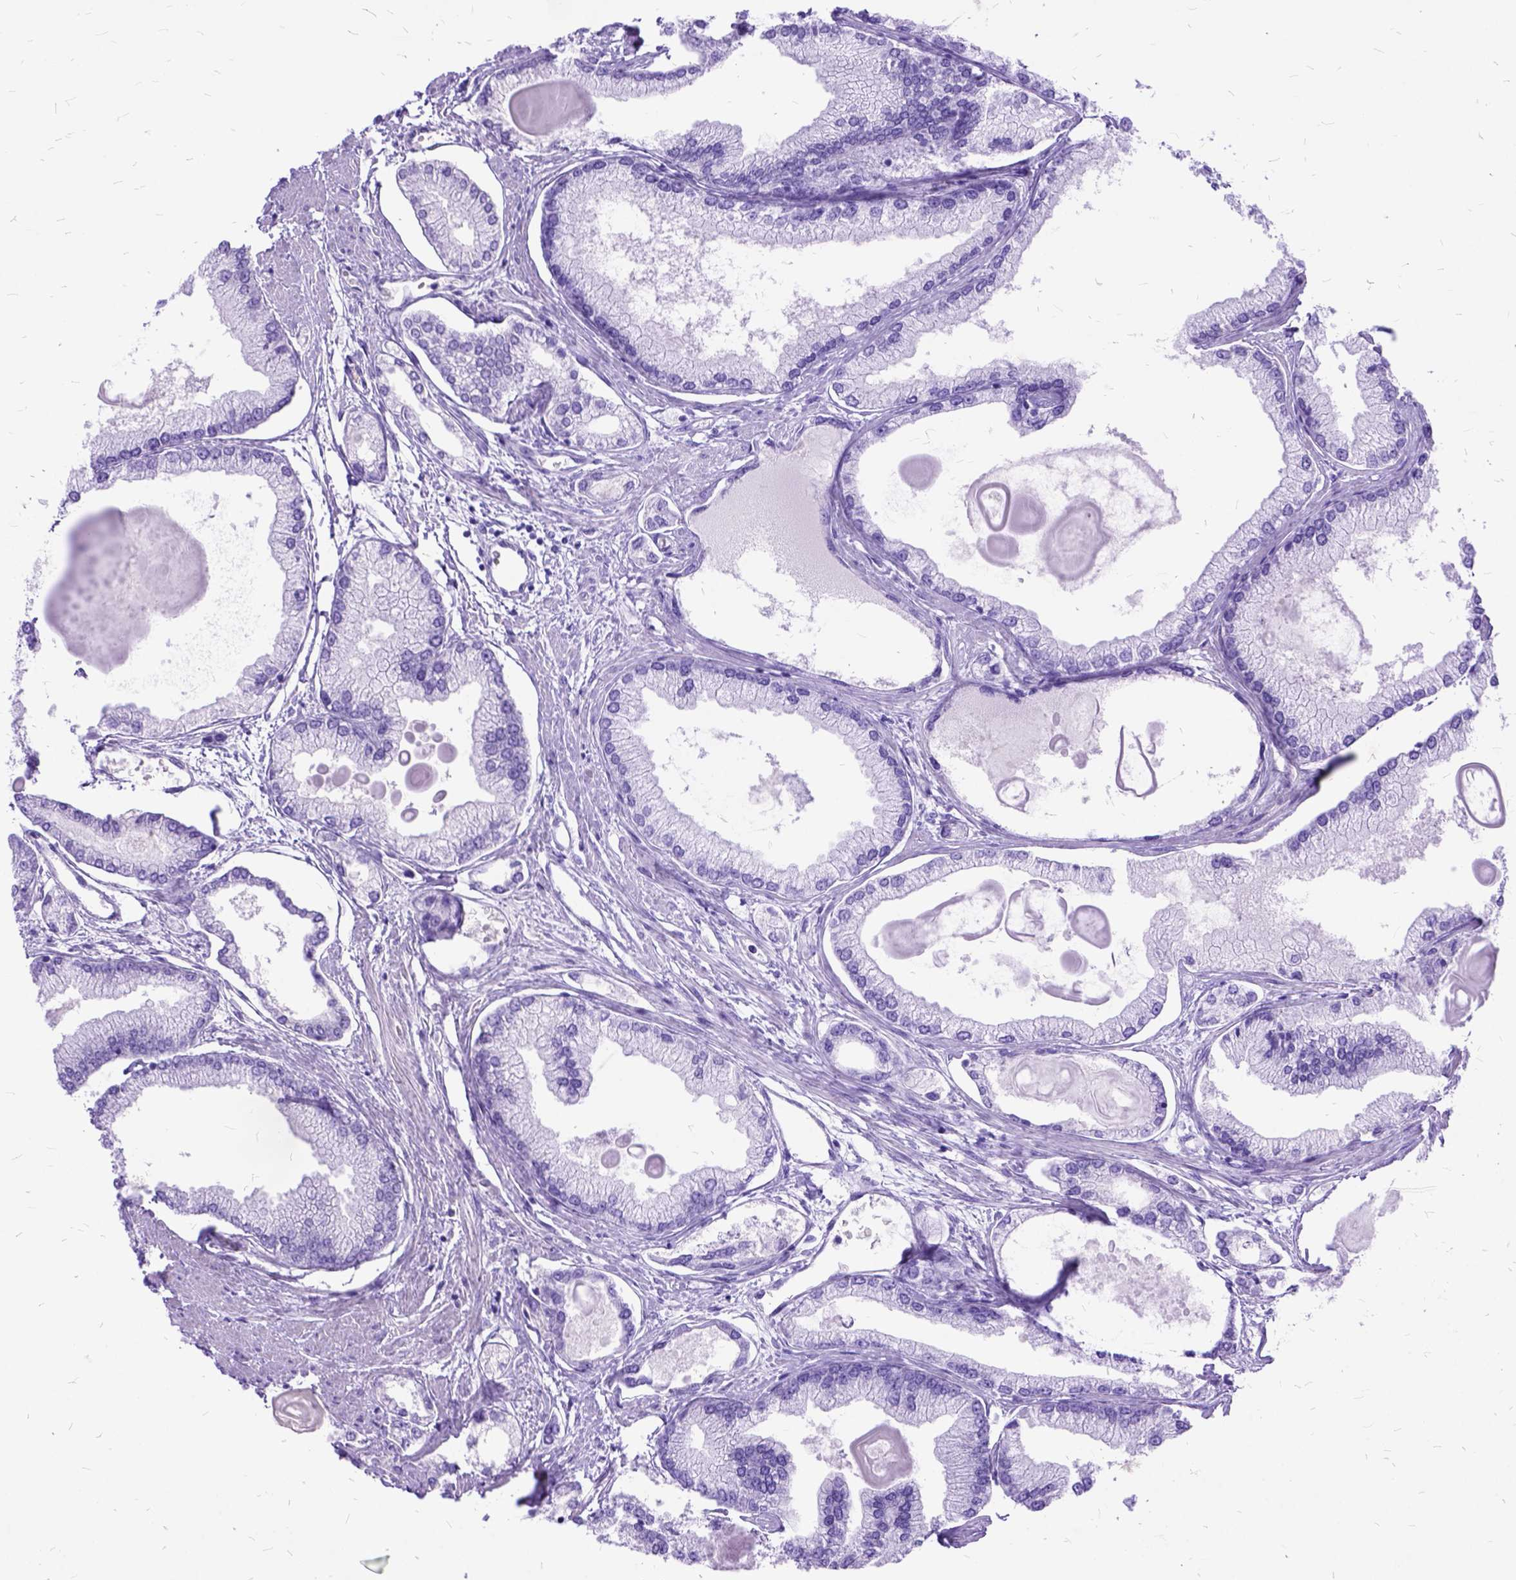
{"staining": {"intensity": "negative", "quantity": "none", "location": "none"}, "tissue": "prostate cancer", "cell_type": "Tumor cells", "image_type": "cancer", "snomed": [{"axis": "morphology", "description": "Adenocarcinoma, High grade"}, {"axis": "topography", "description": "Prostate"}], "caption": "This is an IHC histopathology image of prostate cancer. There is no expression in tumor cells.", "gene": "DNAH2", "patient": {"sex": "male", "age": 68}}